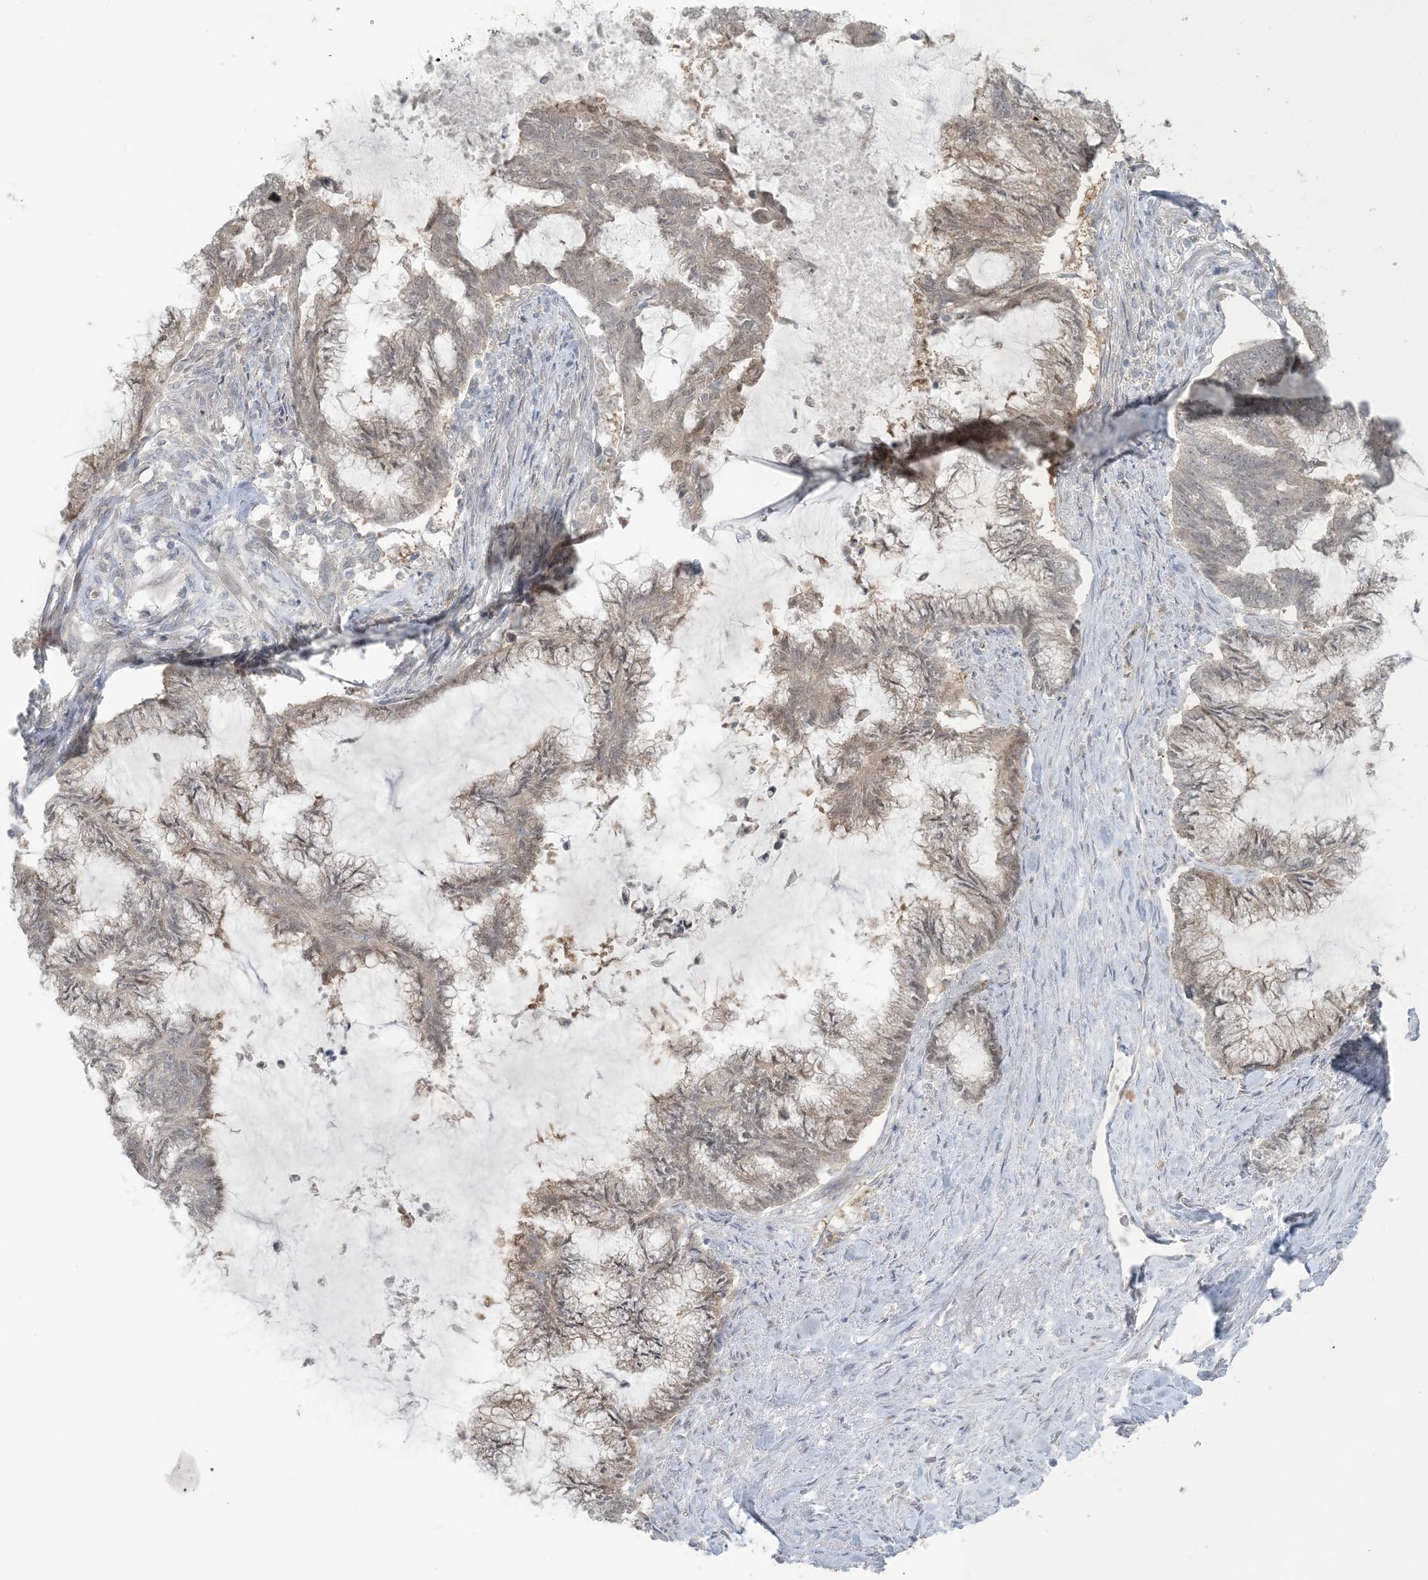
{"staining": {"intensity": "weak", "quantity": "<25%", "location": "nuclear"}, "tissue": "endometrial cancer", "cell_type": "Tumor cells", "image_type": "cancer", "snomed": [{"axis": "morphology", "description": "Adenocarcinoma, NOS"}, {"axis": "topography", "description": "Endometrium"}], "caption": "IHC image of neoplastic tissue: human adenocarcinoma (endometrial) stained with DAB (3,3'-diaminobenzidine) shows no significant protein staining in tumor cells. (DAB (3,3'-diaminobenzidine) immunohistochemistry, high magnification).", "gene": "NRBP2", "patient": {"sex": "female", "age": 86}}